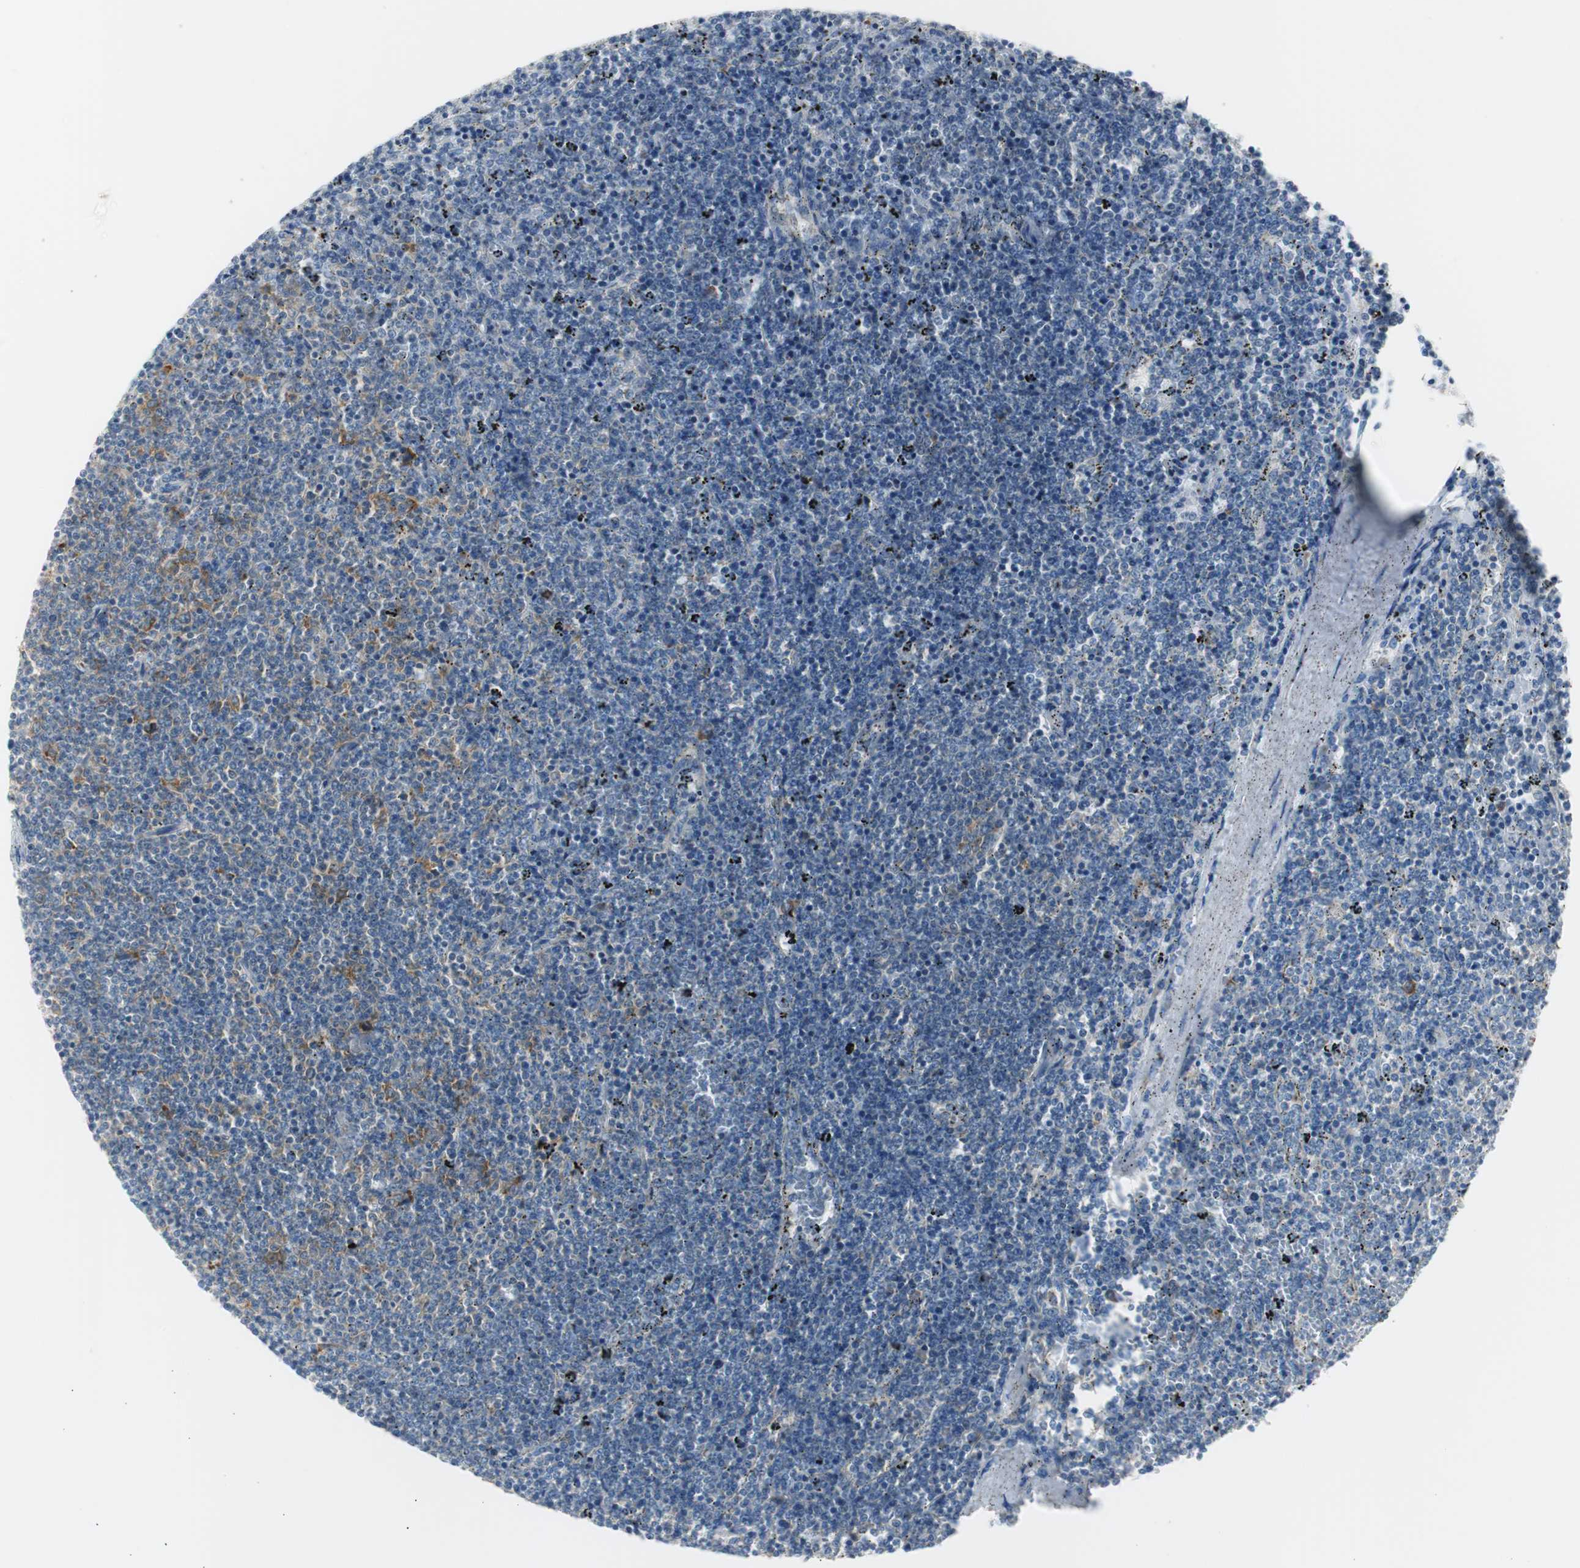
{"staining": {"intensity": "moderate", "quantity": "<25%", "location": "cytoplasmic/membranous"}, "tissue": "lymphoma", "cell_type": "Tumor cells", "image_type": "cancer", "snomed": [{"axis": "morphology", "description": "Malignant lymphoma, non-Hodgkin's type, Low grade"}, {"axis": "topography", "description": "Spleen"}], "caption": "A brown stain highlights moderate cytoplasmic/membranous positivity of a protein in human malignant lymphoma, non-Hodgkin's type (low-grade) tumor cells. The staining is performed using DAB brown chromogen to label protein expression. The nuclei are counter-stained blue using hematoxylin.", "gene": "RPS12", "patient": {"sex": "female", "age": 50}}